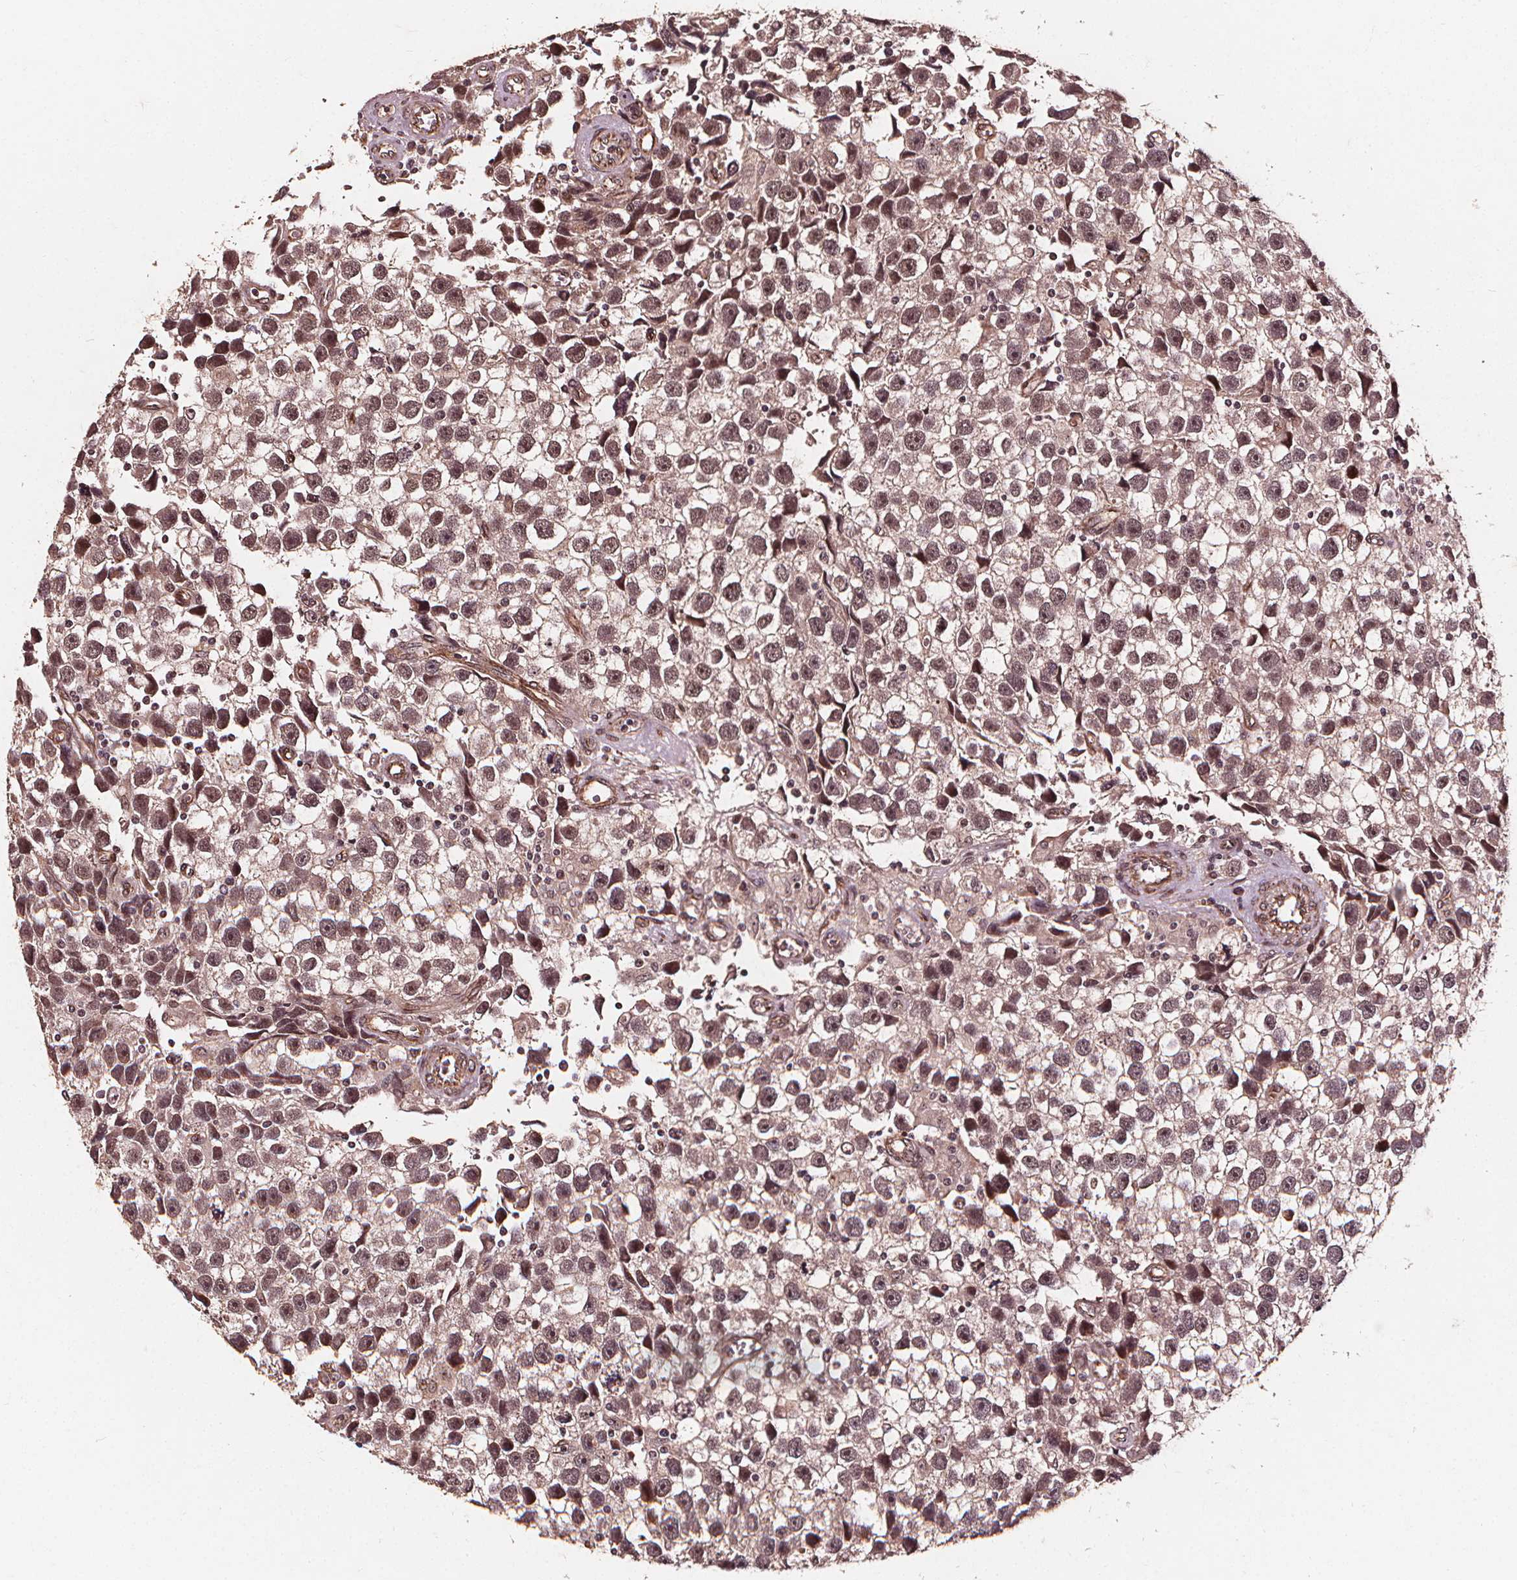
{"staining": {"intensity": "moderate", "quantity": ">75%", "location": "nuclear"}, "tissue": "testis cancer", "cell_type": "Tumor cells", "image_type": "cancer", "snomed": [{"axis": "morphology", "description": "Seminoma, NOS"}, {"axis": "topography", "description": "Testis"}], "caption": "Moderate nuclear expression is identified in about >75% of tumor cells in testis seminoma.", "gene": "EXOSC9", "patient": {"sex": "male", "age": 43}}